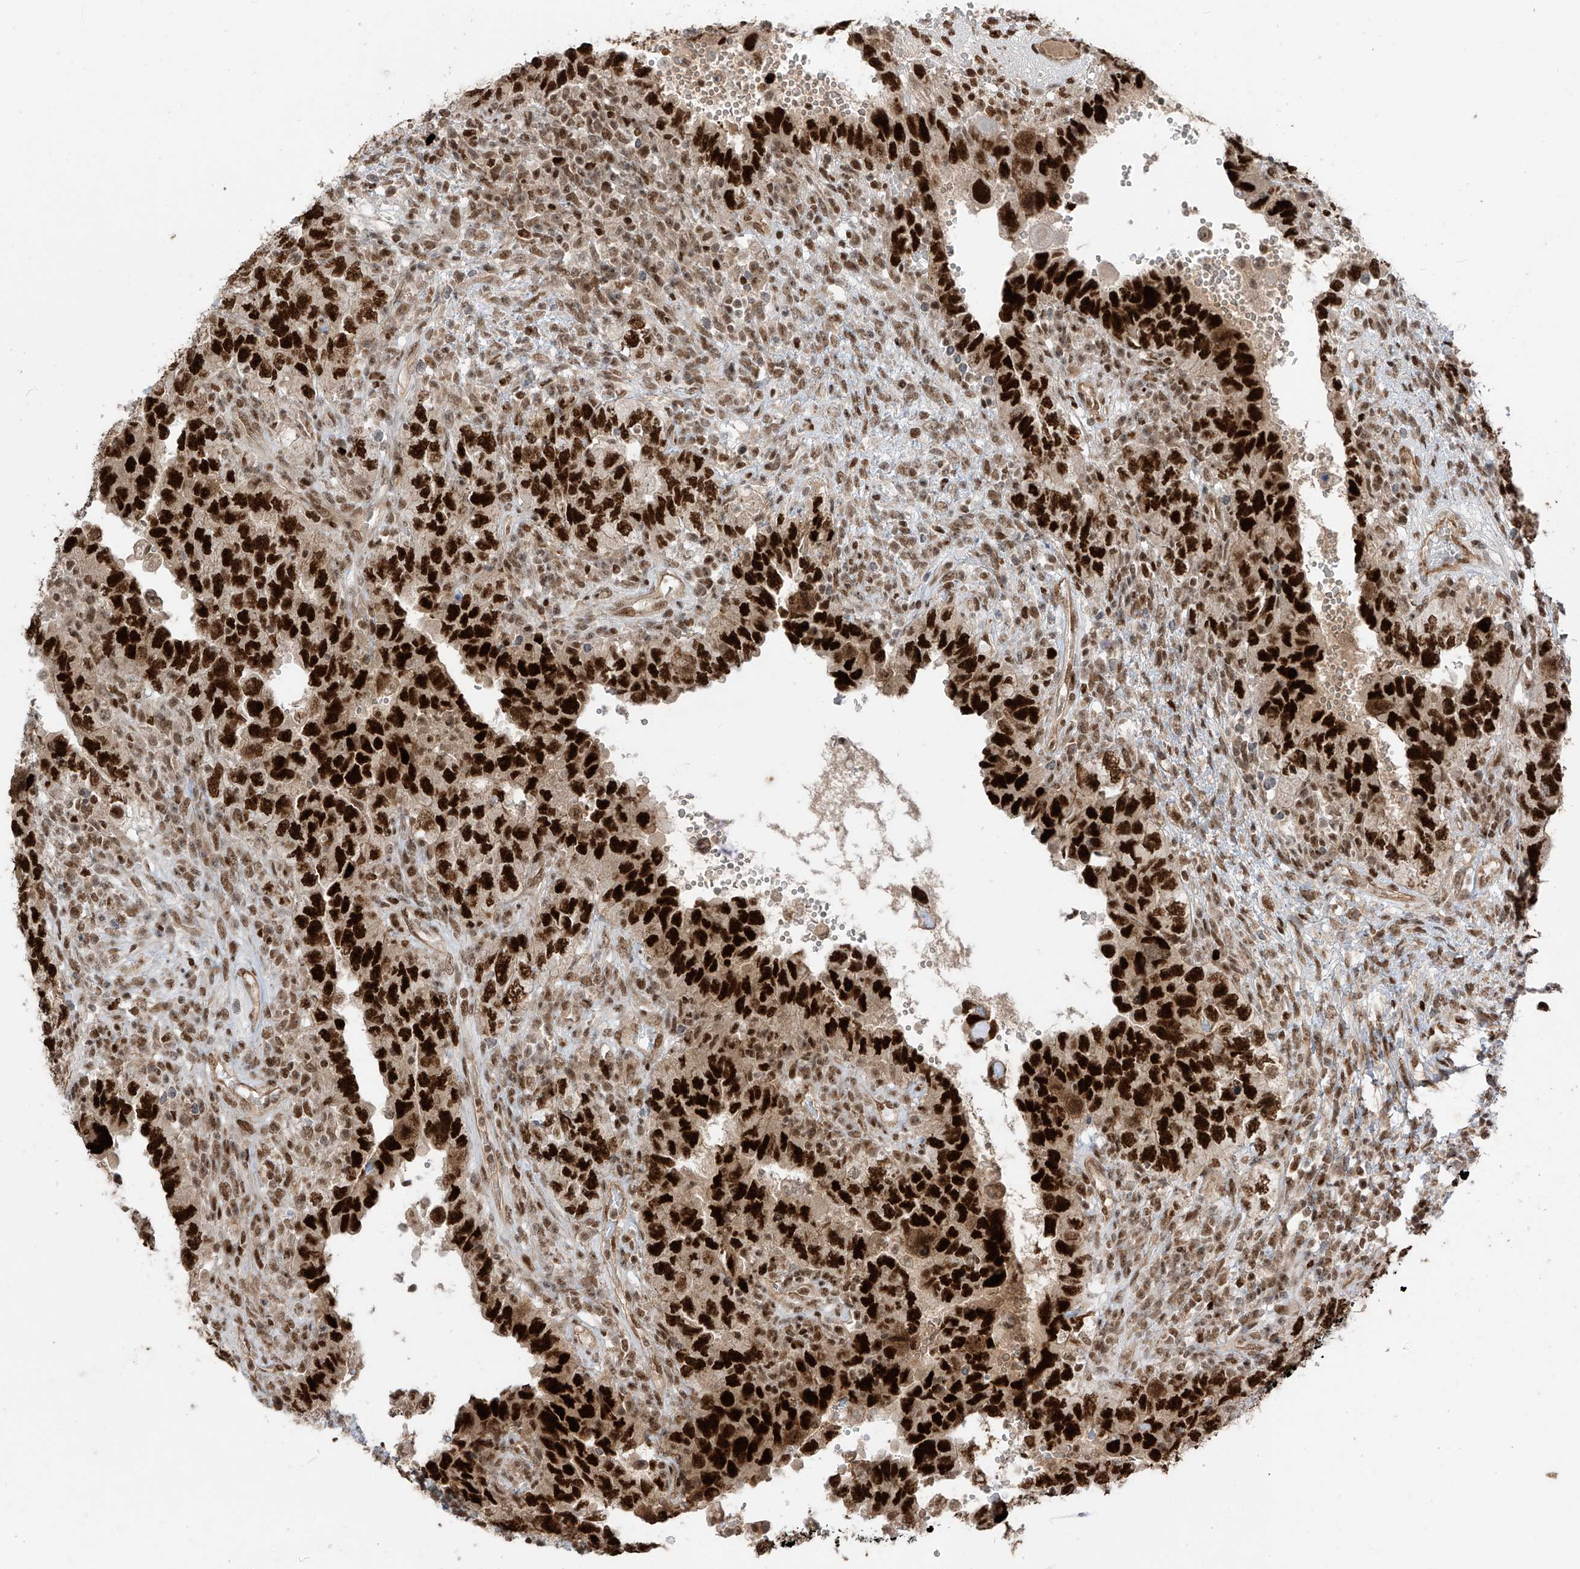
{"staining": {"intensity": "strong", "quantity": ">75%", "location": "nuclear"}, "tissue": "testis cancer", "cell_type": "Tumor cells", "image_type": "cancer", "snomed": [{"axis": "morphology", "description": "Carcinoma, Embryonal, NOS"}, {"axis": "topography", "description": "Testis"}], "caption": "Immunohistochemistry (DAB (3,3'-diaminobenzidine)) staining of embryonal carcinoma (testis) displays strong nuclear protein positivity in about >75% of tumor cells.", "gene": "ARHGEF3", "patient": {"sex": "male", "age": 26}}